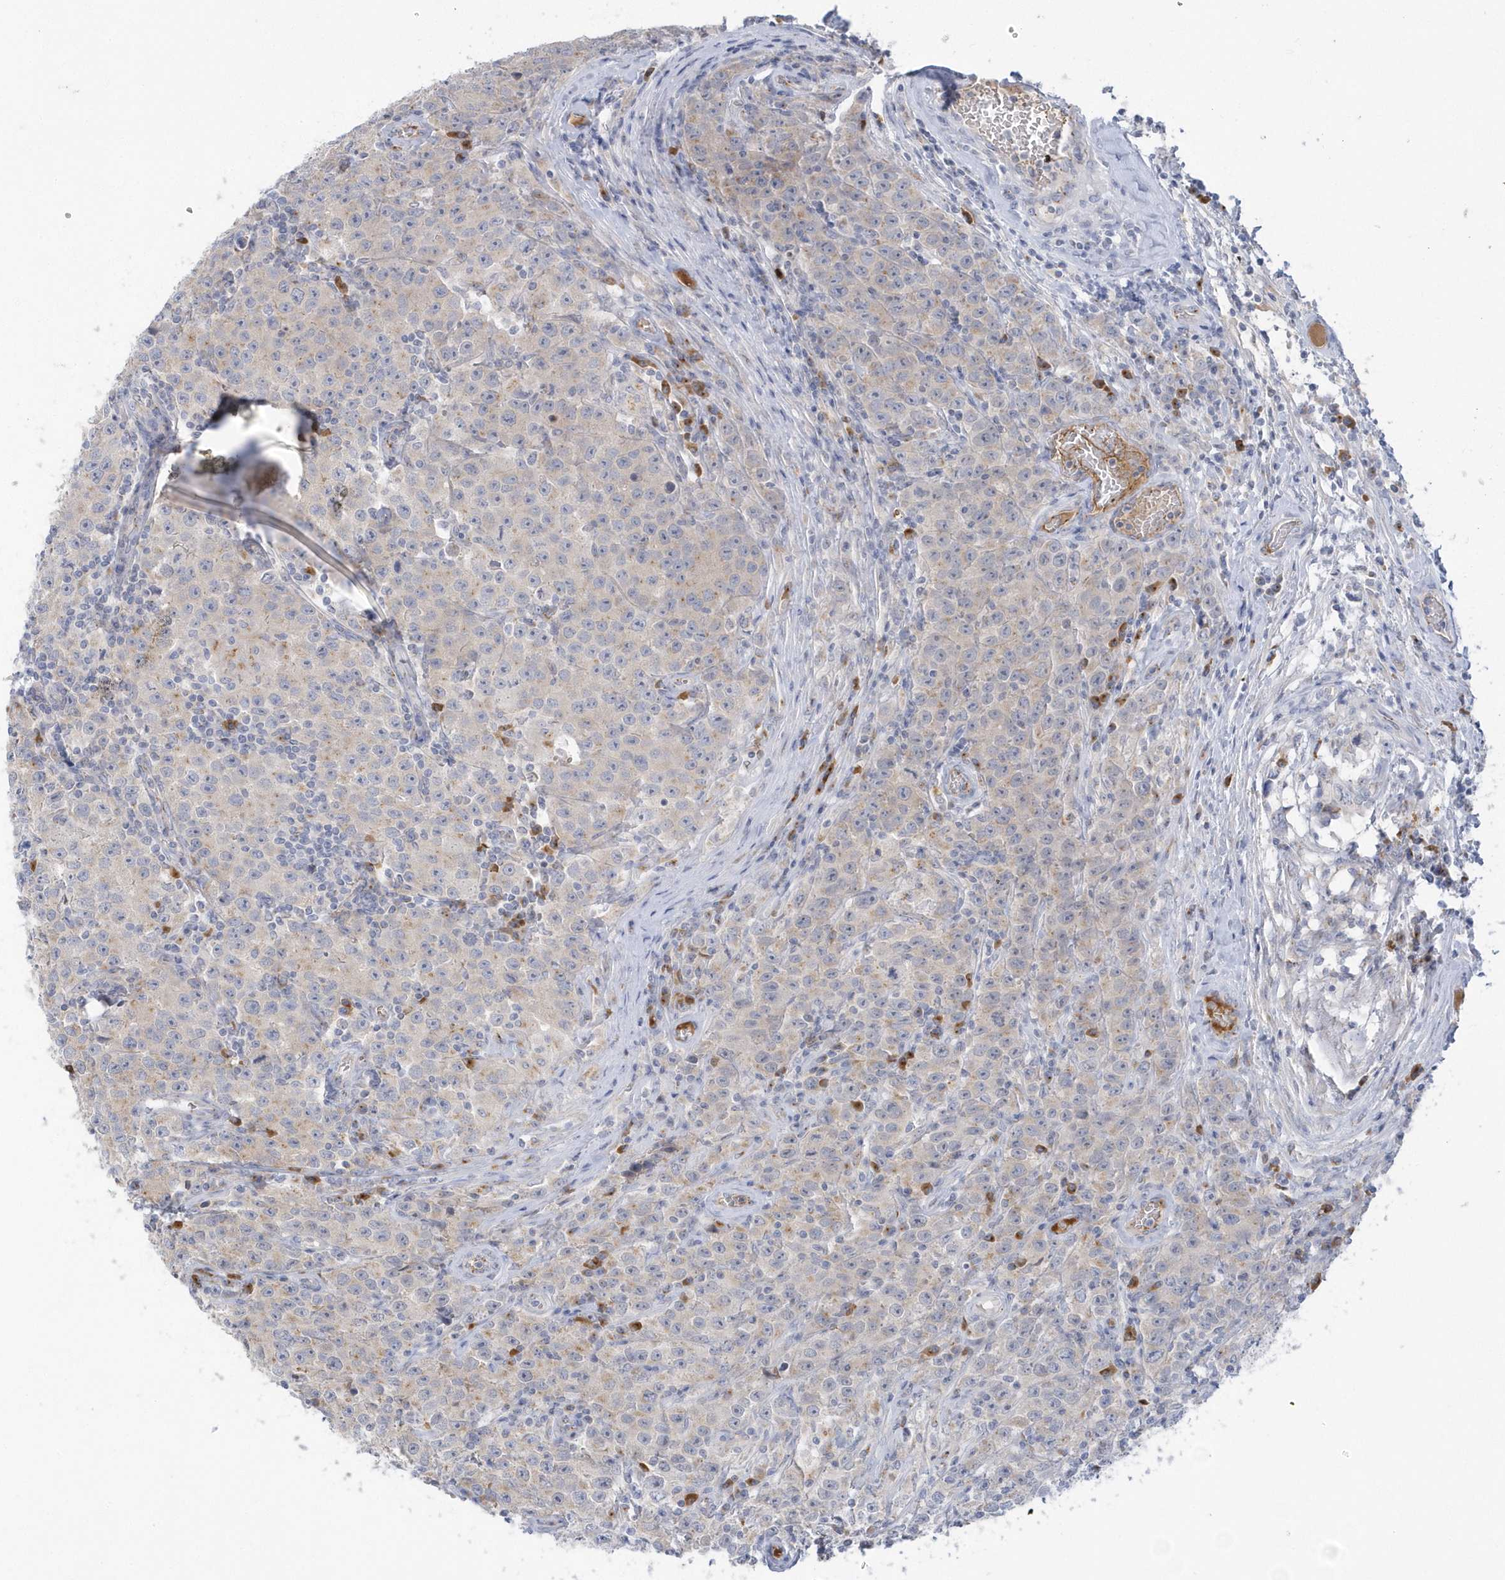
{"staining": {"intensity": "negative", "quantity": "none", "location": "none"}, "tissue": "testis cancer", "cell_type": "Tumor cells", "image_type": "cancer", "snomed": [{"axis": "morphology", "description": "Seminoma, NOS"}, {"axis": "morphology", "description": "Carcinoma, Embryonal, NOS"}, {"axis": "topography", "description": "Testis"}], "caption": "Testis cancer (embryonal carcinoma) stained for a protein using immunohistochemistry shows no staining tumor cells.", "gene": "SEMA3D", "patient": {"sex": "male", "age": 43}}